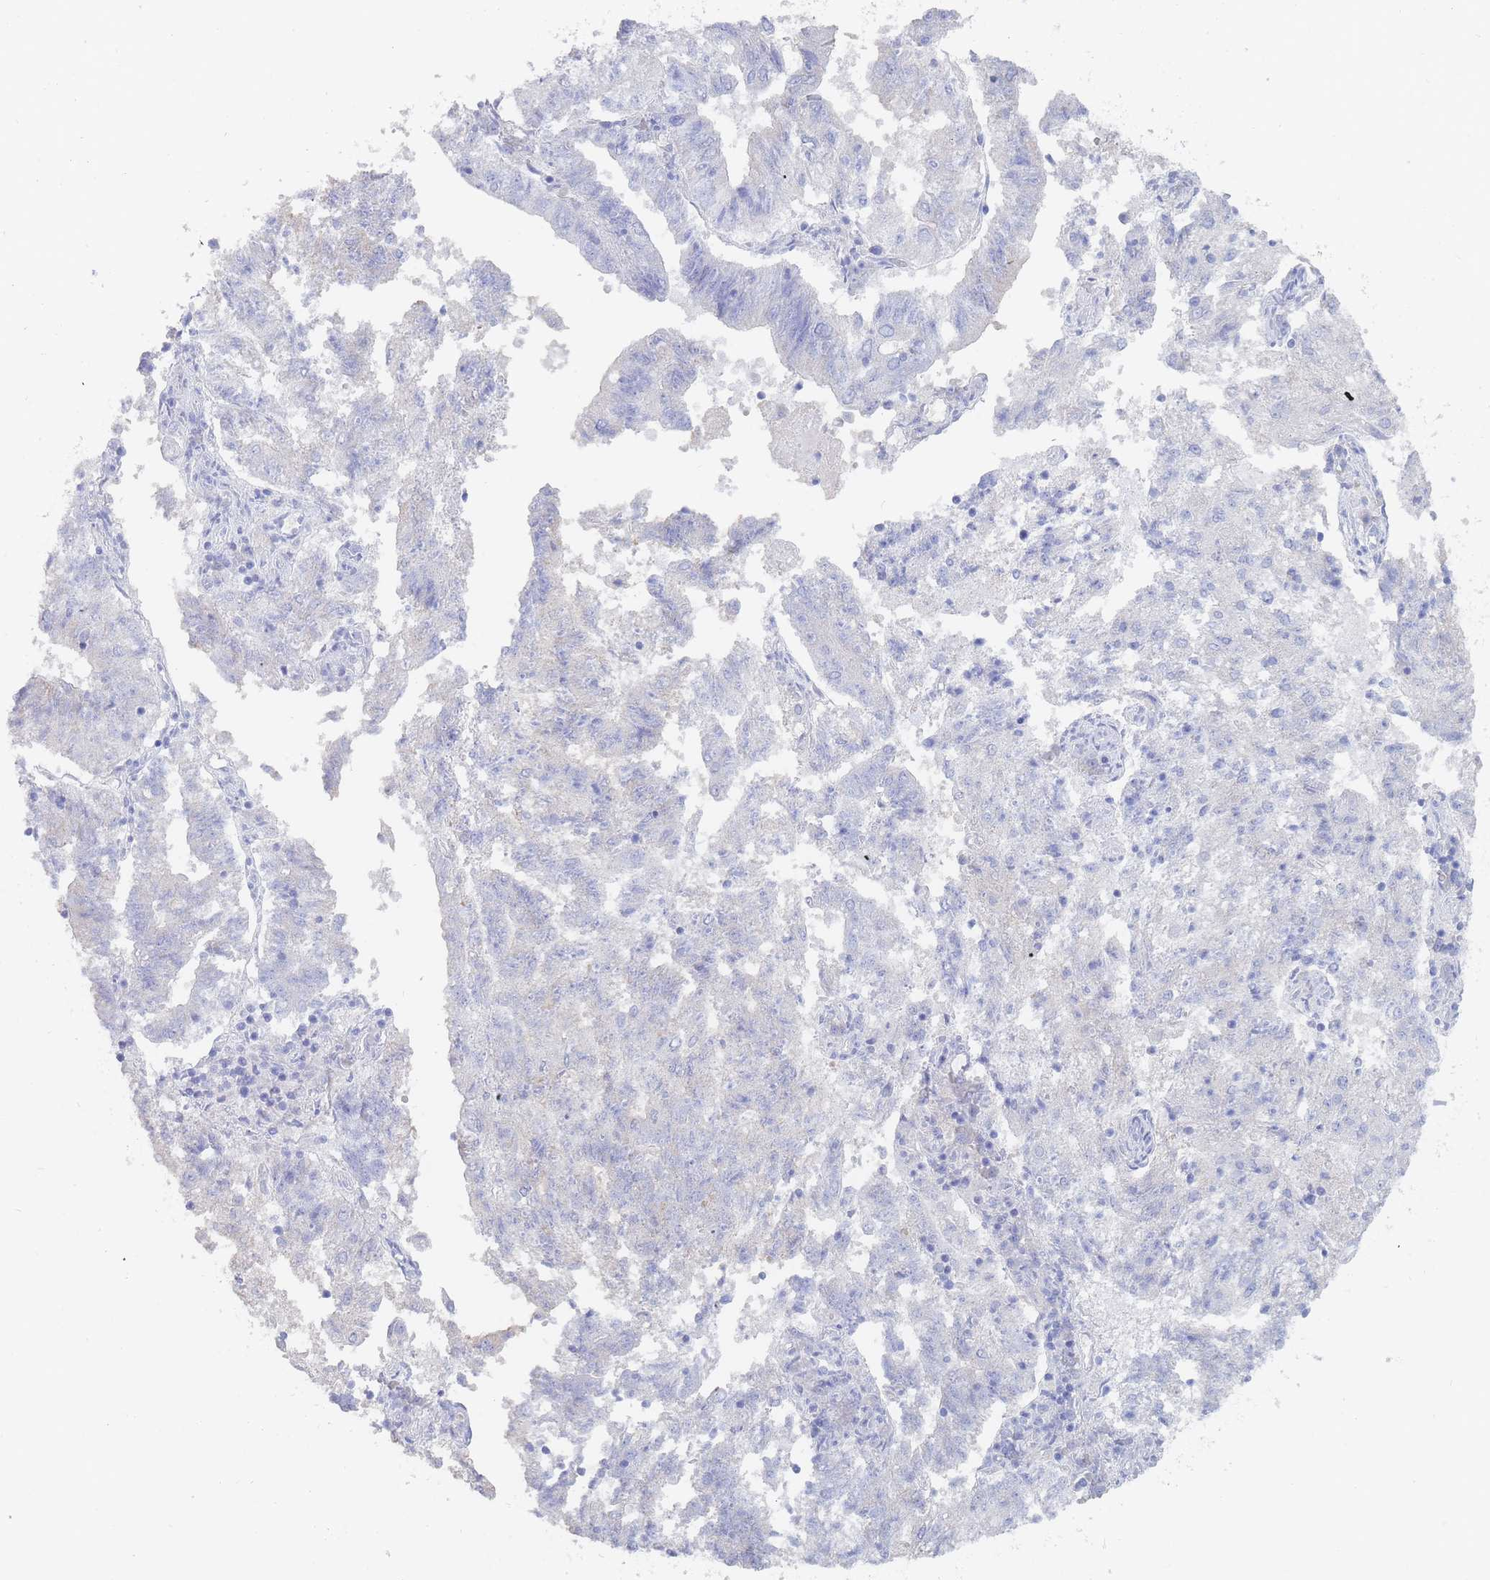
{"staining": {"intensity": "negative", "quantity": "none", "location": "none"}, "tissue": "endometrial cancer", "cell_type": "Tumor cells", "image_type": "cancer", "snomed": [{"axis": "morphology", "description": "Adenocarcinoma, NOS"}, {"axis": "topography", "description": "Endometrium"}], "caption": "Tumor cells show no significant protein staining in endometrial adenocarcinoma.", "gene": "SLC25A35", "patient": {"sex": "female", "age": 82}}